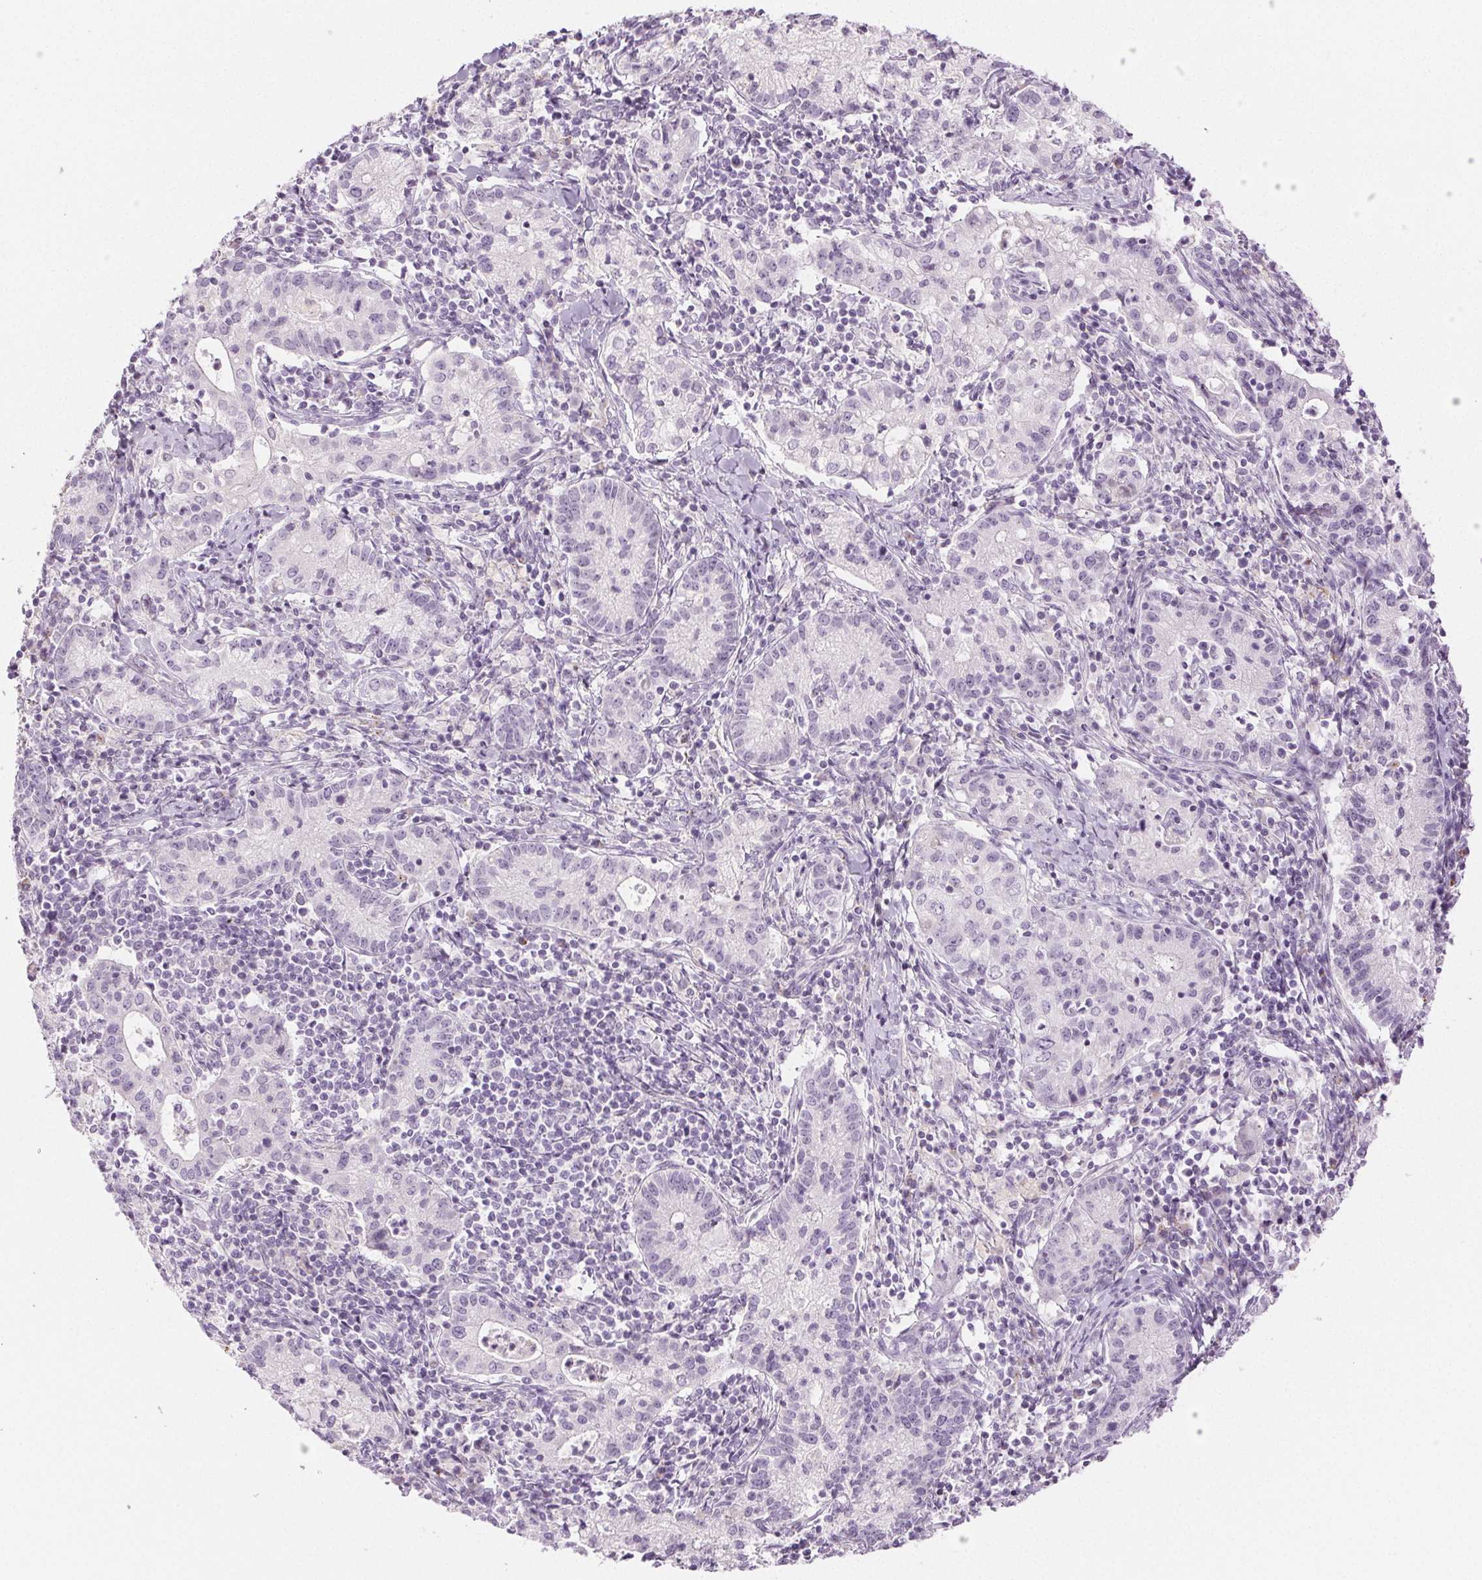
{"staining": {"intensity": "negative", "quantity": "none", "location": "none"}, "tissue": "cervical cancer", "cell_type": "Tumor cells", "image_type": "cancer", "snomed": [{"axis": "morphology", "description": "Normal tissue, NOS"}, {"axis": "morphology", "description": "Adenocarcinoma, NOS"}, {"axis": "topography", "description": "Cervix"}], "caption": "Human cervical cancer (adenocarcinoma) stained for a protein using IHC displays no positivity in tumor cells.", "gene": "SLC5A2", "patient": {"sex": "female", "age": 44}}